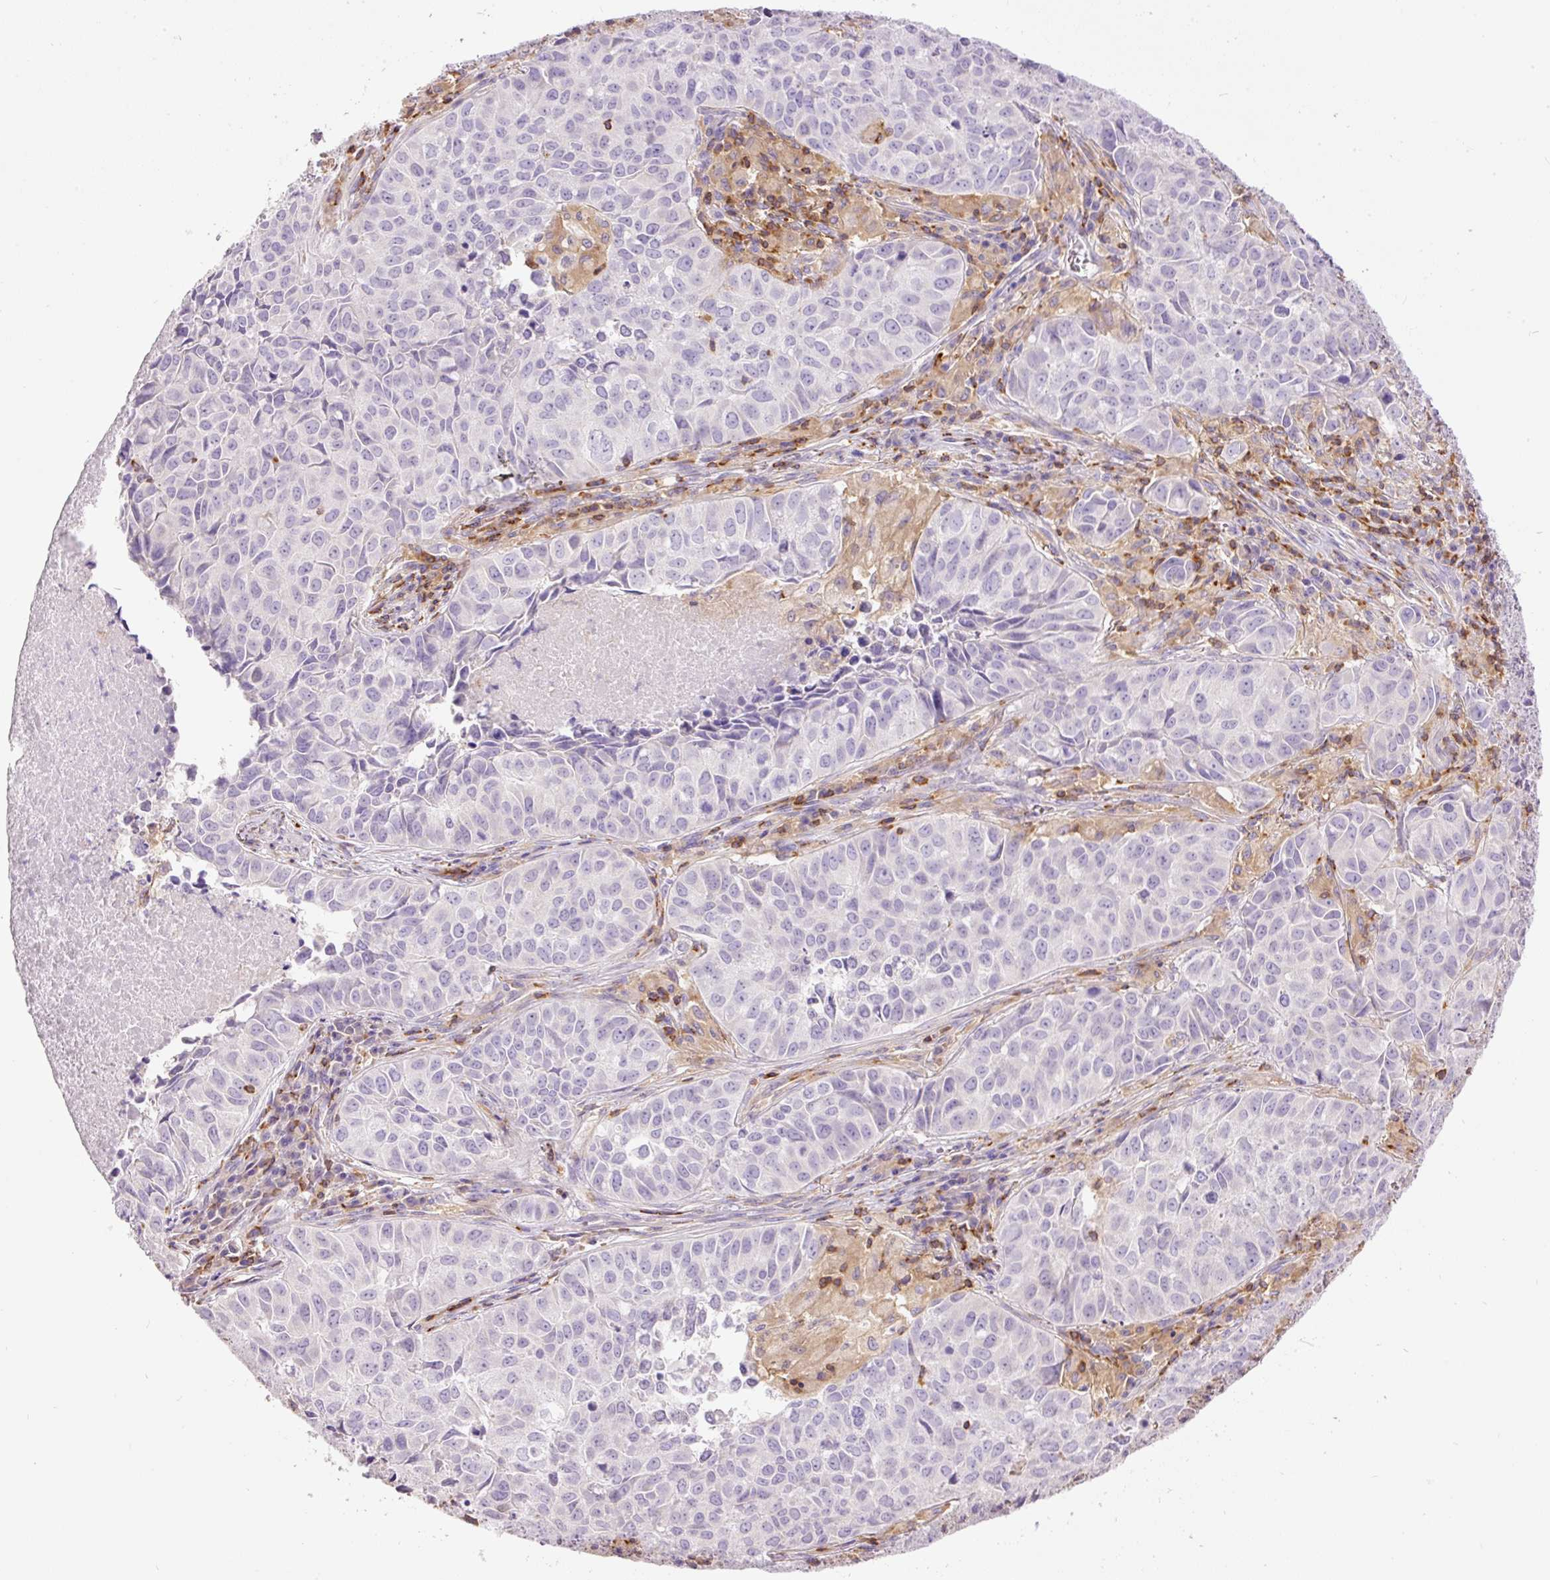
{"staining": {"intensity": "negative", "quantity": "none", "location": "none"}, "tissue": "lung cancer", "cell_type": "Tumor cells", "image_type": "cancer", "snomed": [{"axis": "morphology", "description": "Adenocarcinoma, NOS"}, {"axis": "topography", "description": "Lung"}], "caption": "A histopathology image of human lung cancer (adenocarcinoma) is negative for staining in tumor cells. The staining was performed using DAB (3,3'-diaminobenzidine) to visualize the protein expression in brown, while the nuclei were stained in blue with hematoxylin (Magnification: 20x).", "gene": "DOK6", "patient": {"sex": "female", "age": 50}}